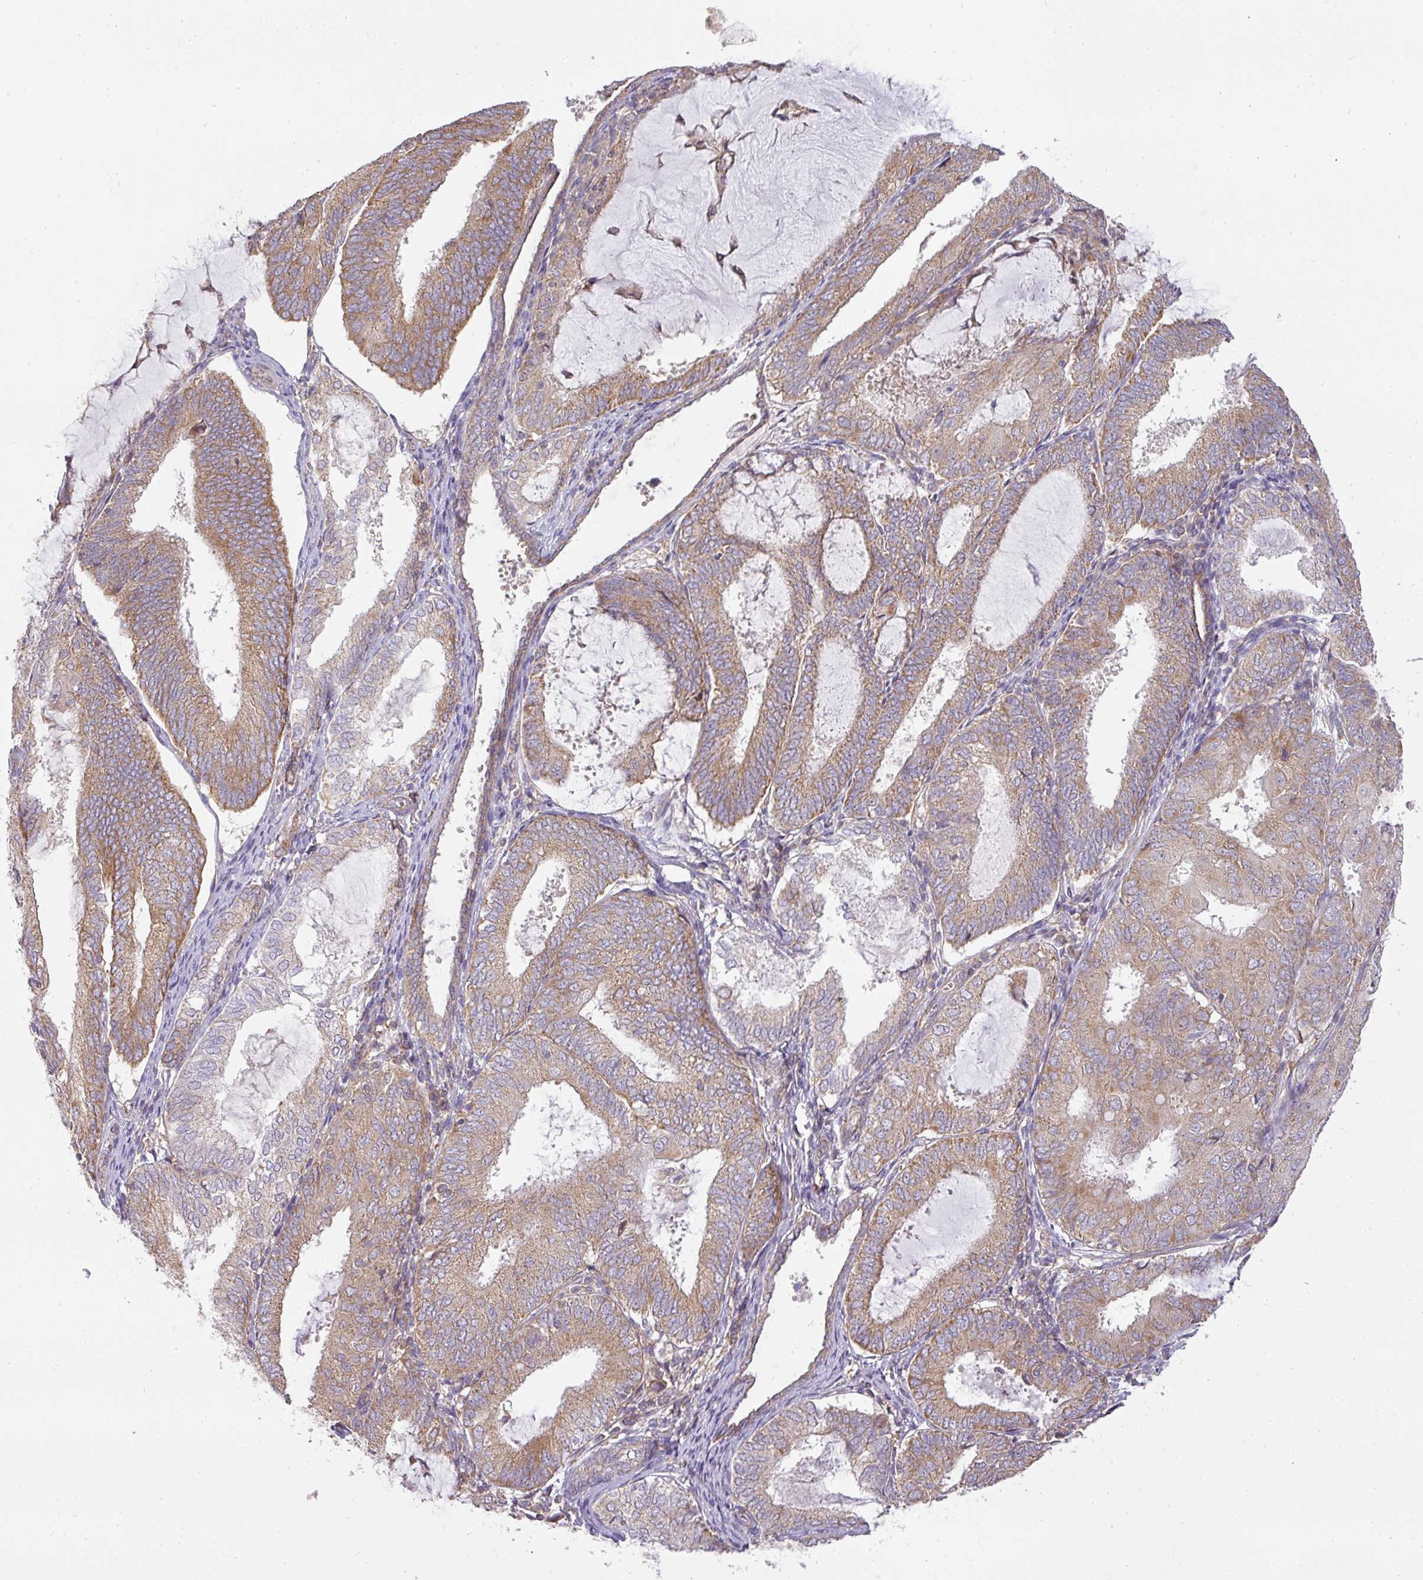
{"staining": {"intensity": "moderate", "quantity": ">75%", "location": "cytoplasmic/membranous"}, "tissue": "endometrial cancer", "cell_type": "Tumor cells", "image_type": "cancer", "snomed": [{"axis": "morphology", "description": "Adenocarcinoma, NOS"}, {"axis": "topography", "description": "Endometrium"}], "caption": "Endometrial cancer (adenocarcinoma) tissue demonstrates moderate cytoplasmic/membranous expression in about >75% of tumor cells", "gene": "ZNF211", "patient": {"sex": "female", "age": 81}}